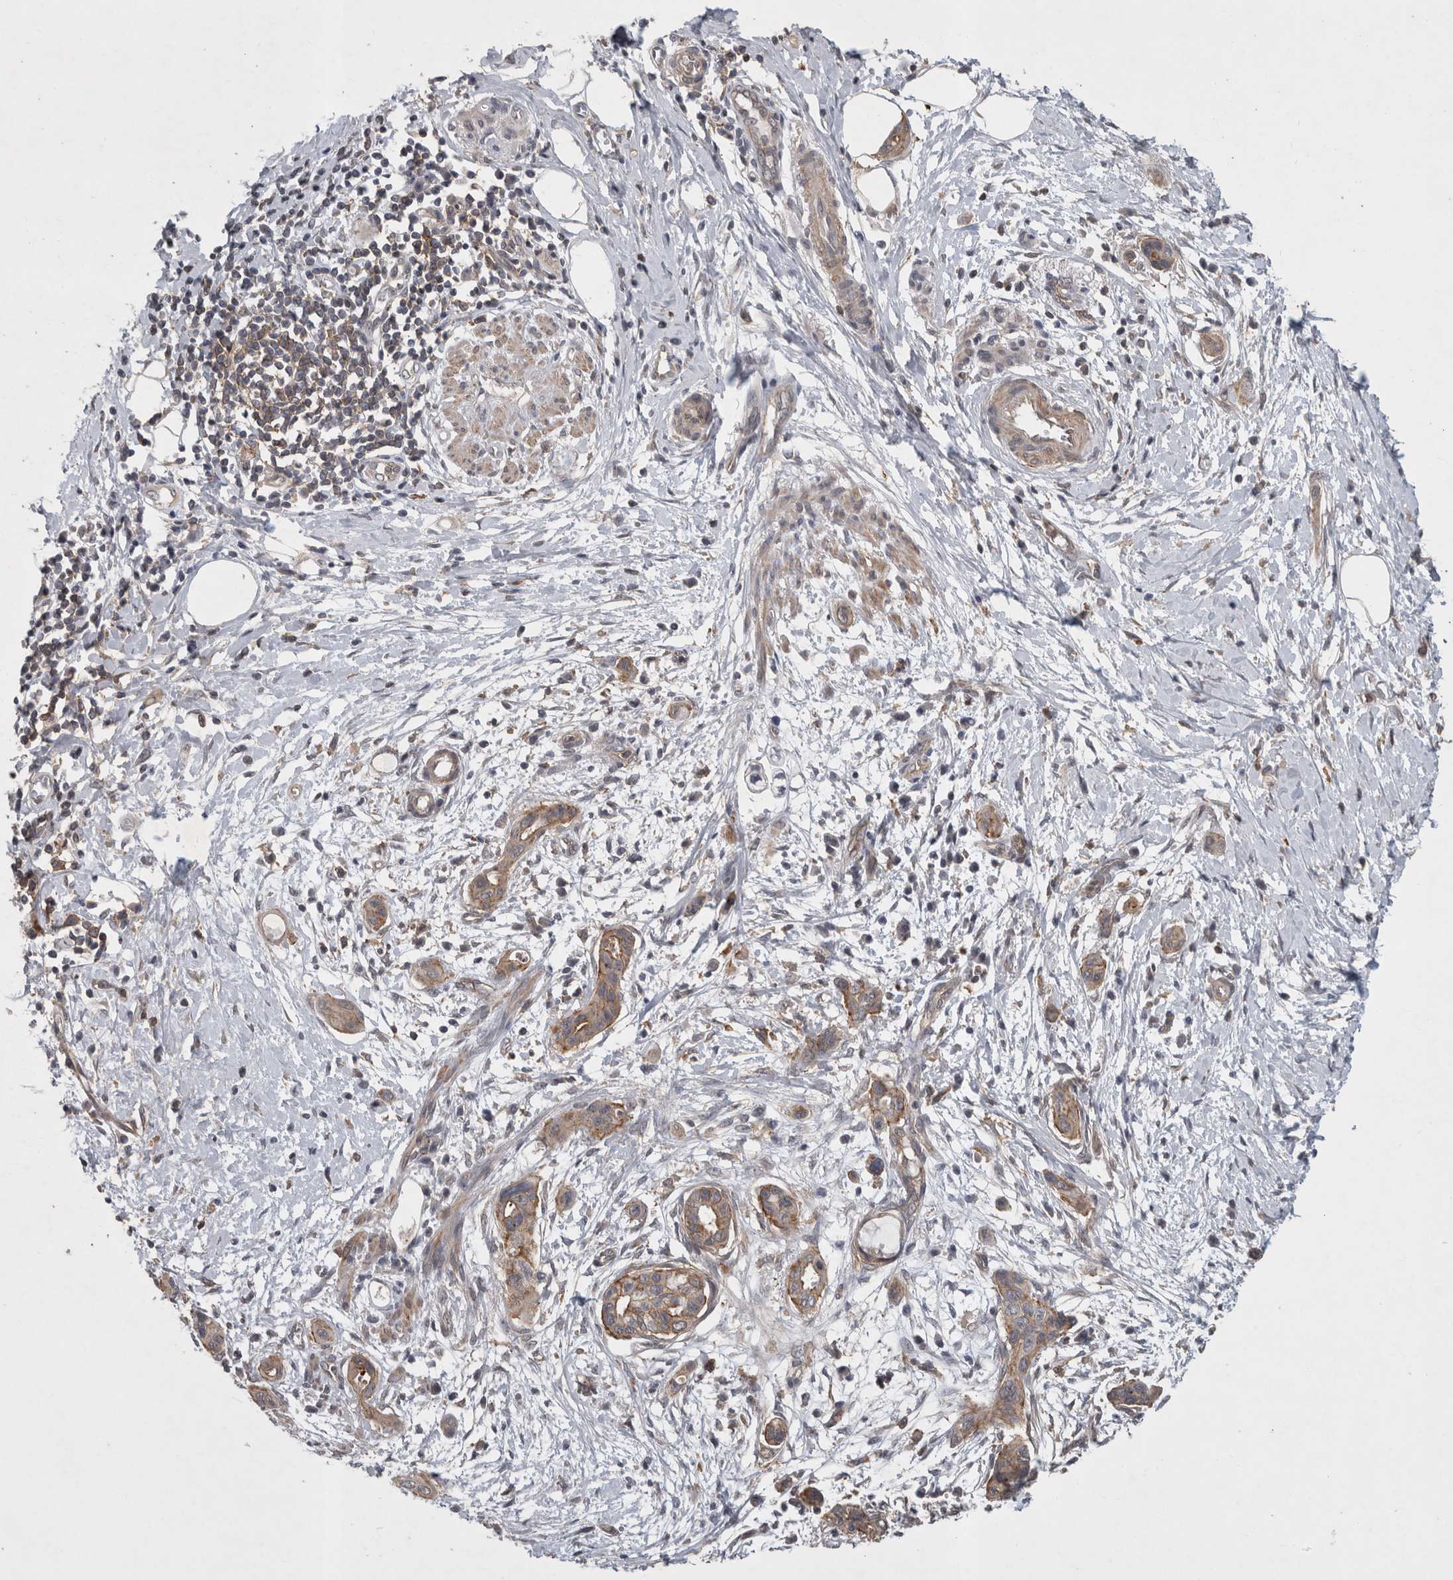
{"staining": {"intensity": "weak", "quantity": "25%-75%", "location": "cytoplasmic/membranous"}, "tissue": "pancreatic cancer", "cell_type": "Tumor cells", "image_type": "cancer", "snomed": [{"axis": "morphology", "description": "Adenocarcinoma, NOS"}, {"axis": "topography", "description": "Pancreas"}], "caption": "Tumor cells reveal low levels of weak cytoplasmic/membranous expression in approximately 25%-75% of cells in human pancreatic adenocarcinoma.", "gene": "SPATA48", "patient": {"sex": "male", "age": 59}}